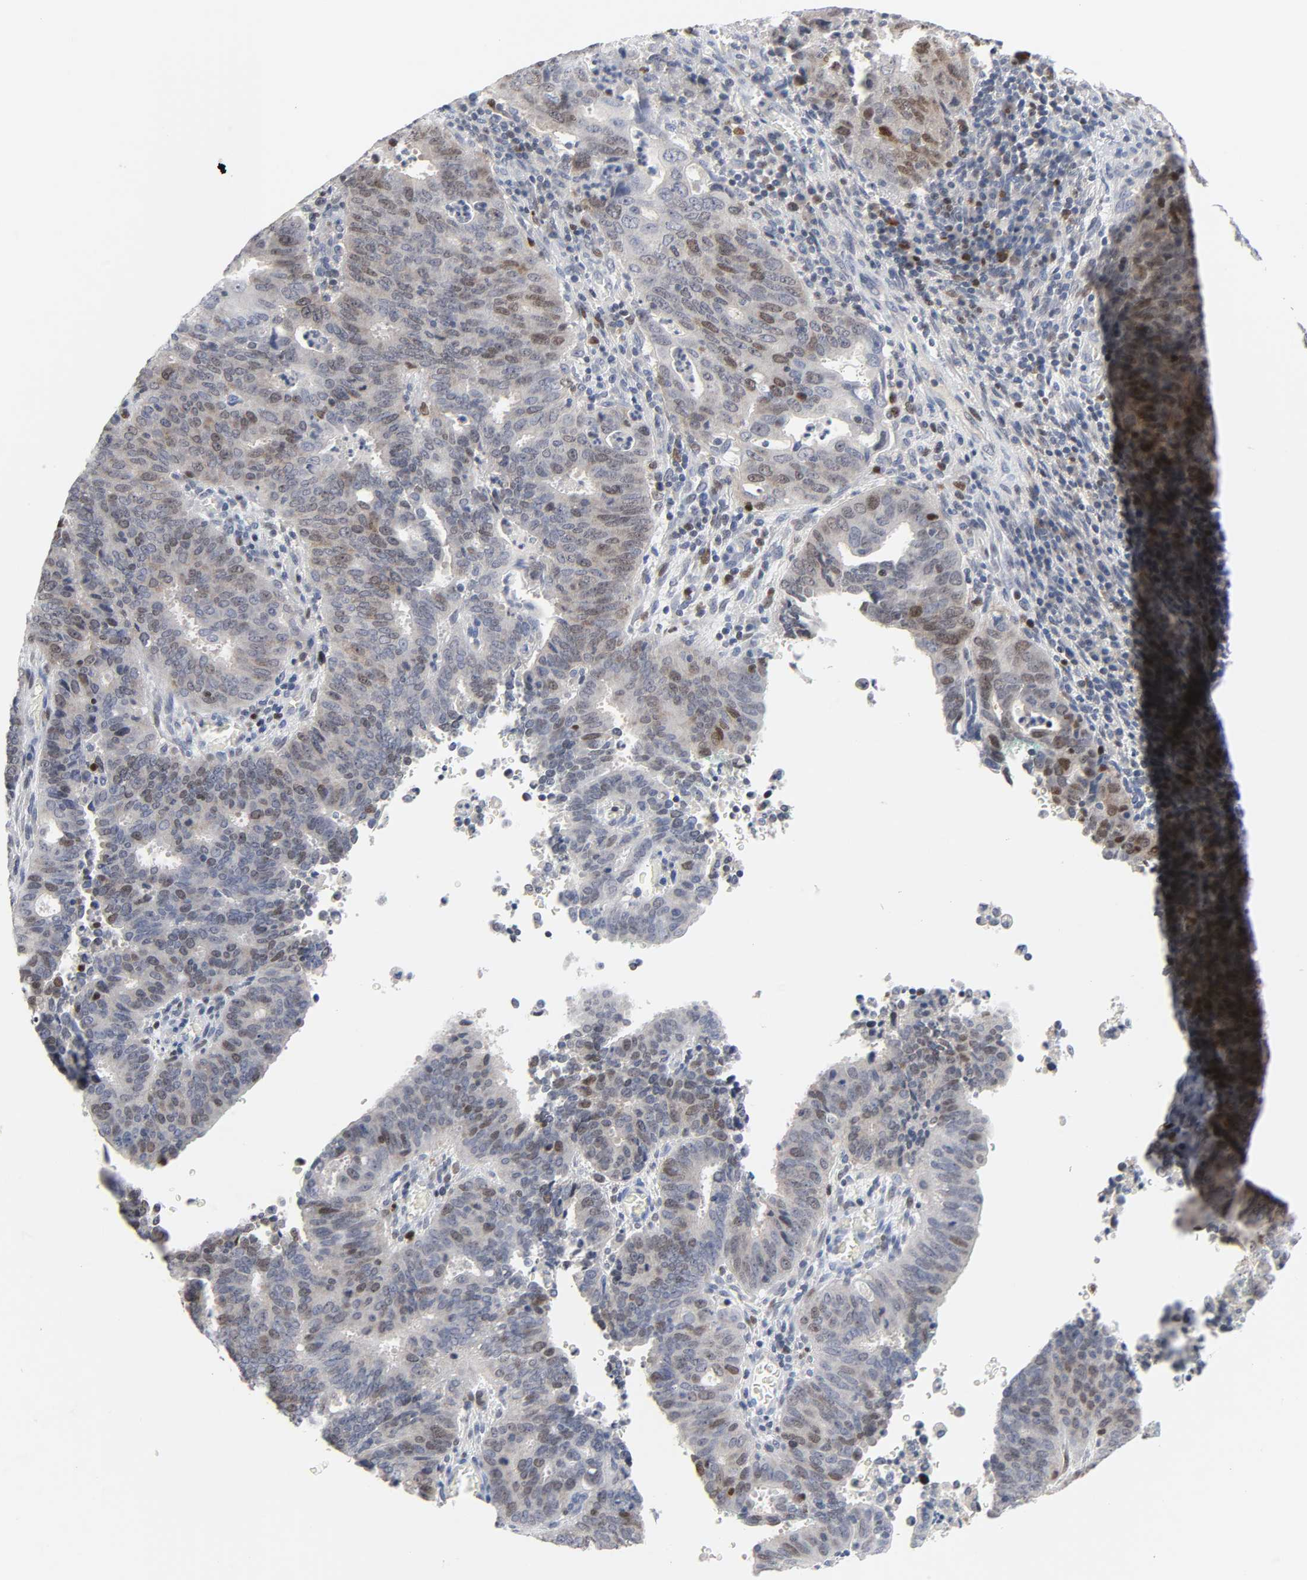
{"staining": {"intensity": "weak", "quantity": "25%-75%", "location": "cytoplasmic/membranous,nuclear"}, "tissue": "cervical cancer", "cell_type": "Tumor cells", "image_type": "cancer", "snomed": [{"axis": "morphology", "description": "Adenocarcinoma, NOS"}, {"axis": "topography", "description": "Cervix"}], "caption": "Weak cytoplasmic/membranous and nuclear protein positivity is appreciated in about 25%-75% of tumor cells in adenocarcinoma (cervical).", "gene": "WEE1", "patient": {"sex": "female", "age": 44}}